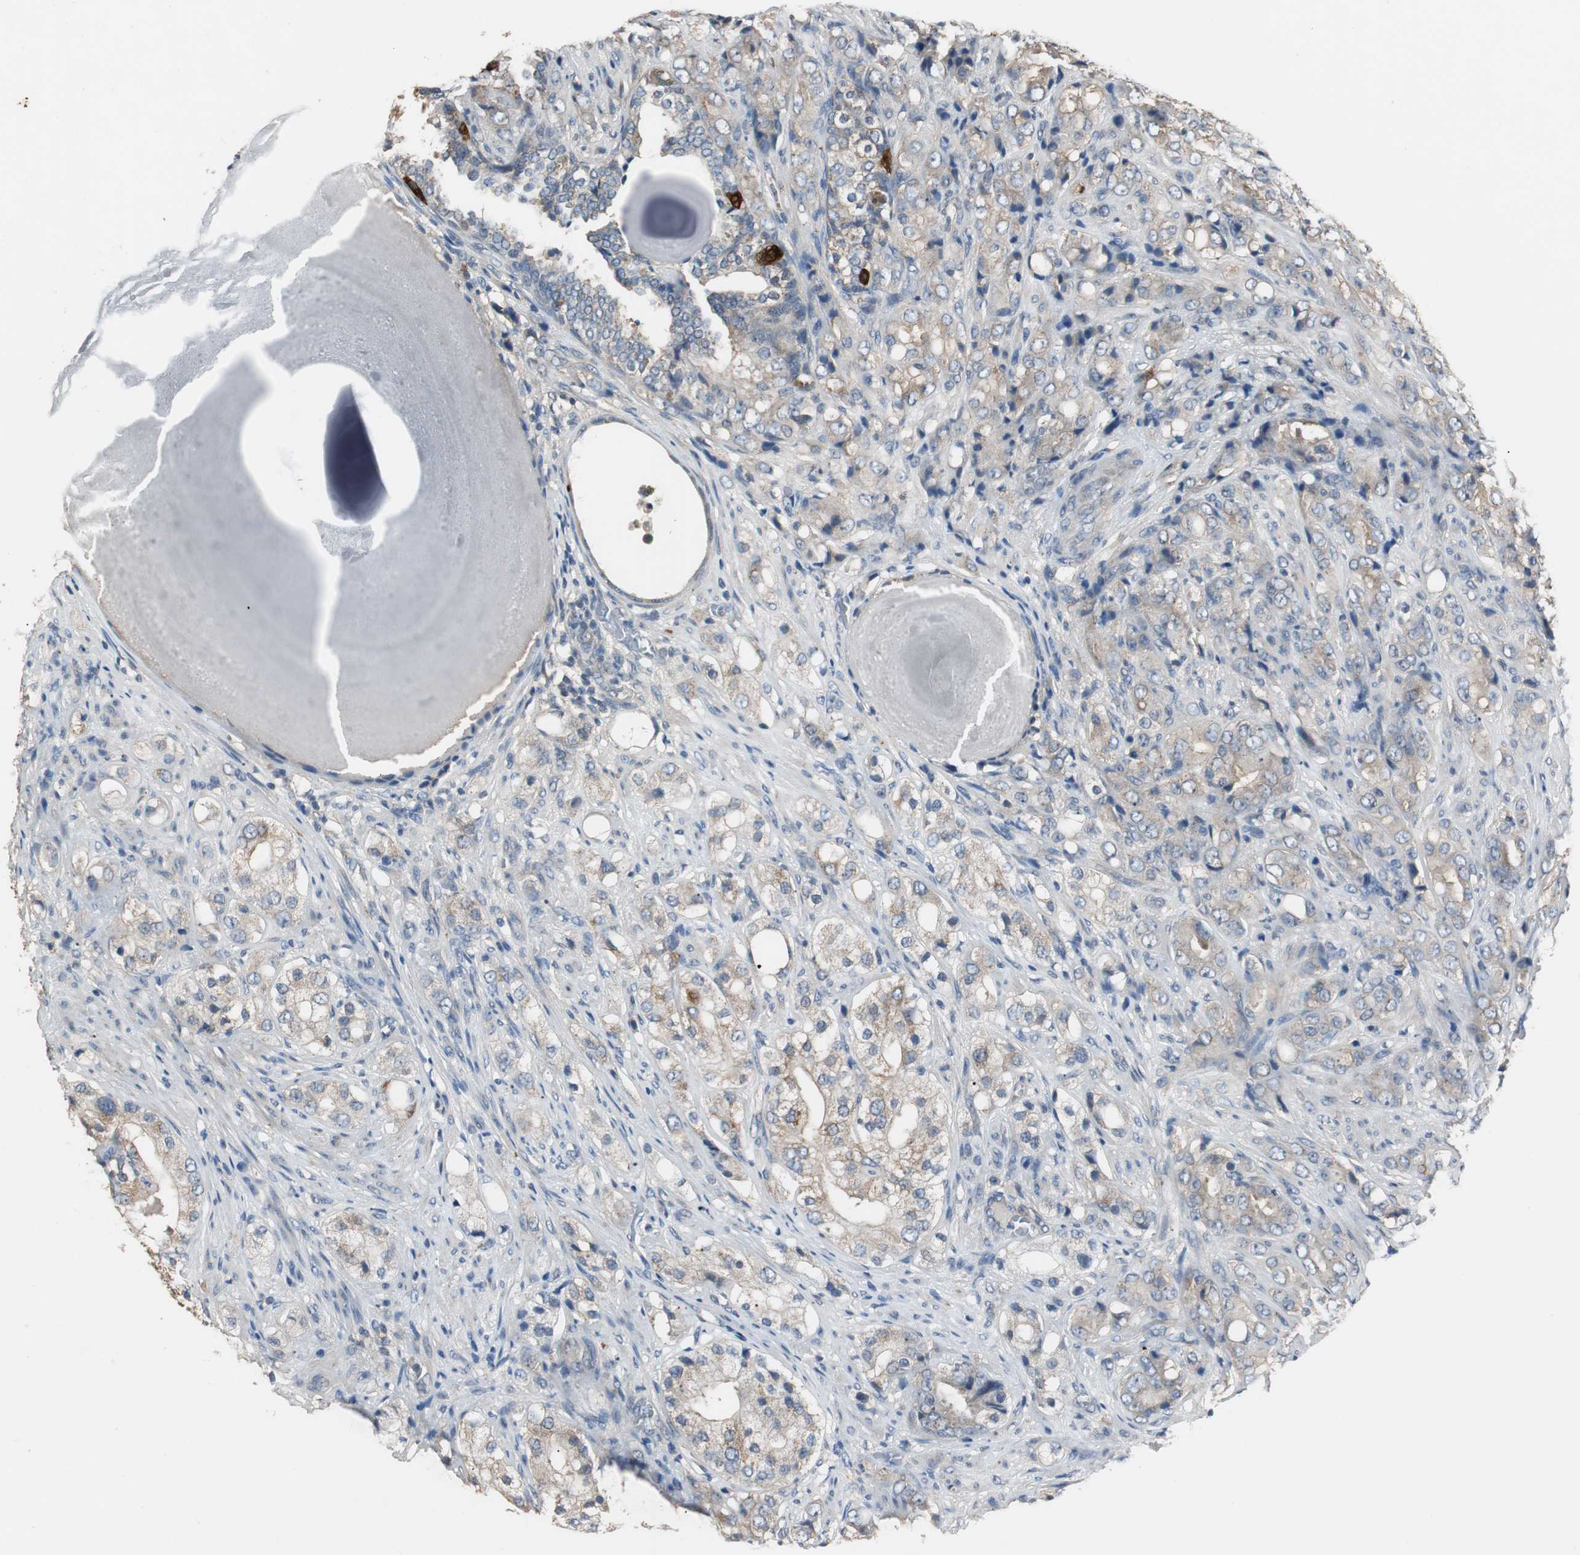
{"staining": {"intensity": "weak", "quantity": "25%-75%", "location": "cytoplasmic/membranous"}, "tissue": "prostate cancer", "cell_type": "Tumor cells", "image_type": "cancer", "snomed": [{"axis": "morphology", "description": "Adenocarcinoma, High grade"}, {"axis": "topography", "description": "Prostate"}], "caption": "There is low levels of weak cytoplasmic/membranous positivity in tumor cells of adenocarcinoma (high-grade) (prostate), as demonstrated by immunohistochemical staining (brown color).", "gene": "PTPRN2", "patient": {"sex": "male", "age": 68}}